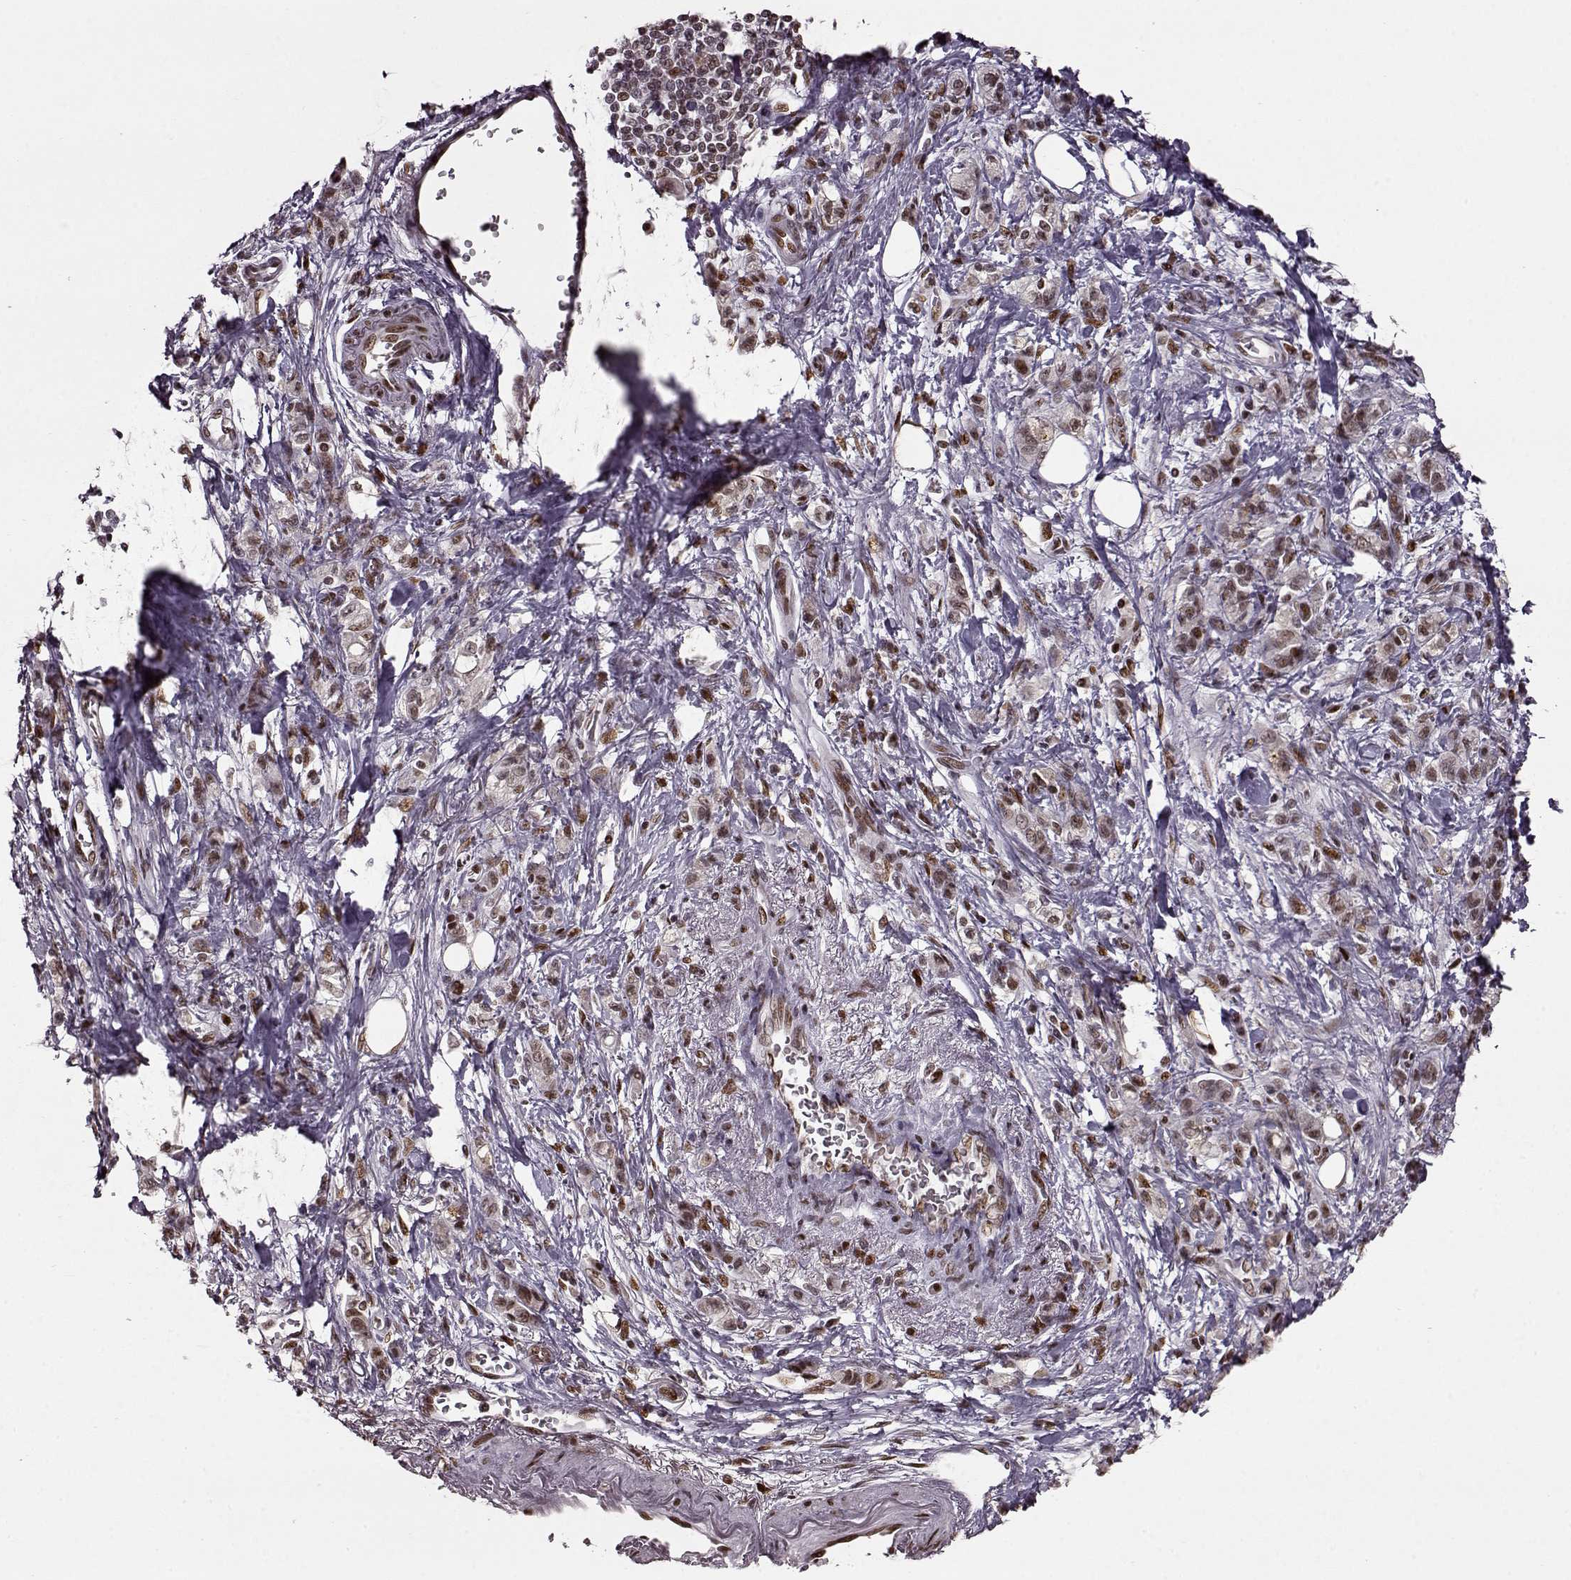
{"staining": {"intensity": "weak", "quantity": ">75%", "location": "nuclear"}, "tissue": "stomach cancer", "cell_type": "Tumor cells", "image_type": "cancer", "snomed": [{"axis": "morphology", "description": "Adenocarcinoma, NOS"}, {"axis": "topography", "description": "Stomach"}], "caption": "Immunohistochemical staining of human stomach adenocarcinoma exhibits low levels of weak nuclear expression in about >75% of tumor cells.", "gene": "FTO", "patient": {"sex": "male", "age": 77}}